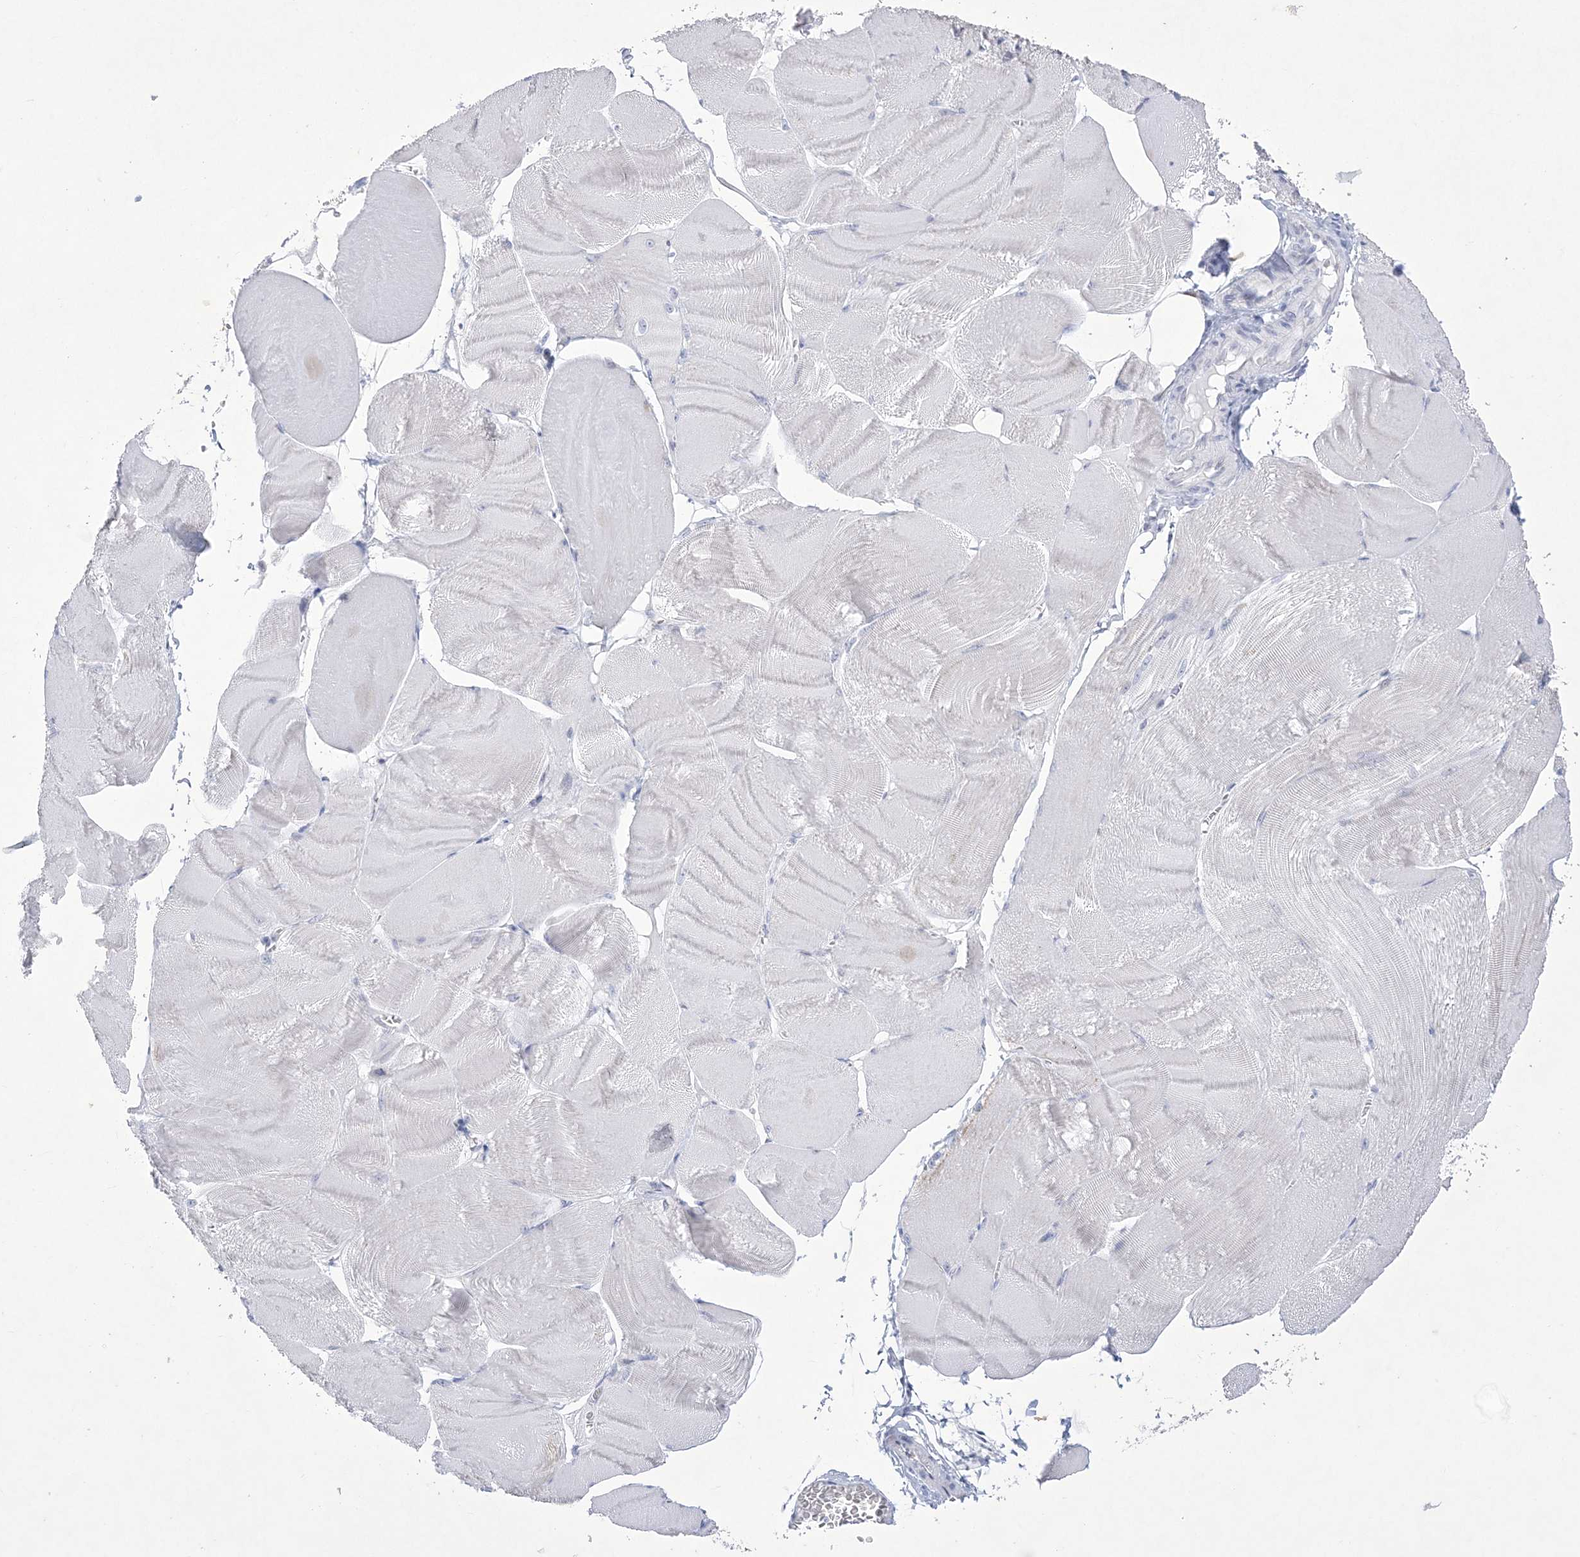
{"staining": {"intensity": "negative", "quantity": "none", "location": "none"}, "tissue": "skeletal muscle", "cell_type": "Myocytes", "image_type": "normal", "snomed": [{"axis": "morphology", "description": "Normal tissue, NOS"}, {"axis": "morphology", "description": "Basal cell carcinoma"}, {"axis": "topography", "description": "Skeletal muscle"}], "caption": "This photomicrograph is of unremarkable skeletal muscle stained with IHC to label a protein in brown with the nuclei are counter-stained blue. There is no positivity in myocytes.", "gene": "WDR27", "patient": {"sex": "female", "age": 64}}